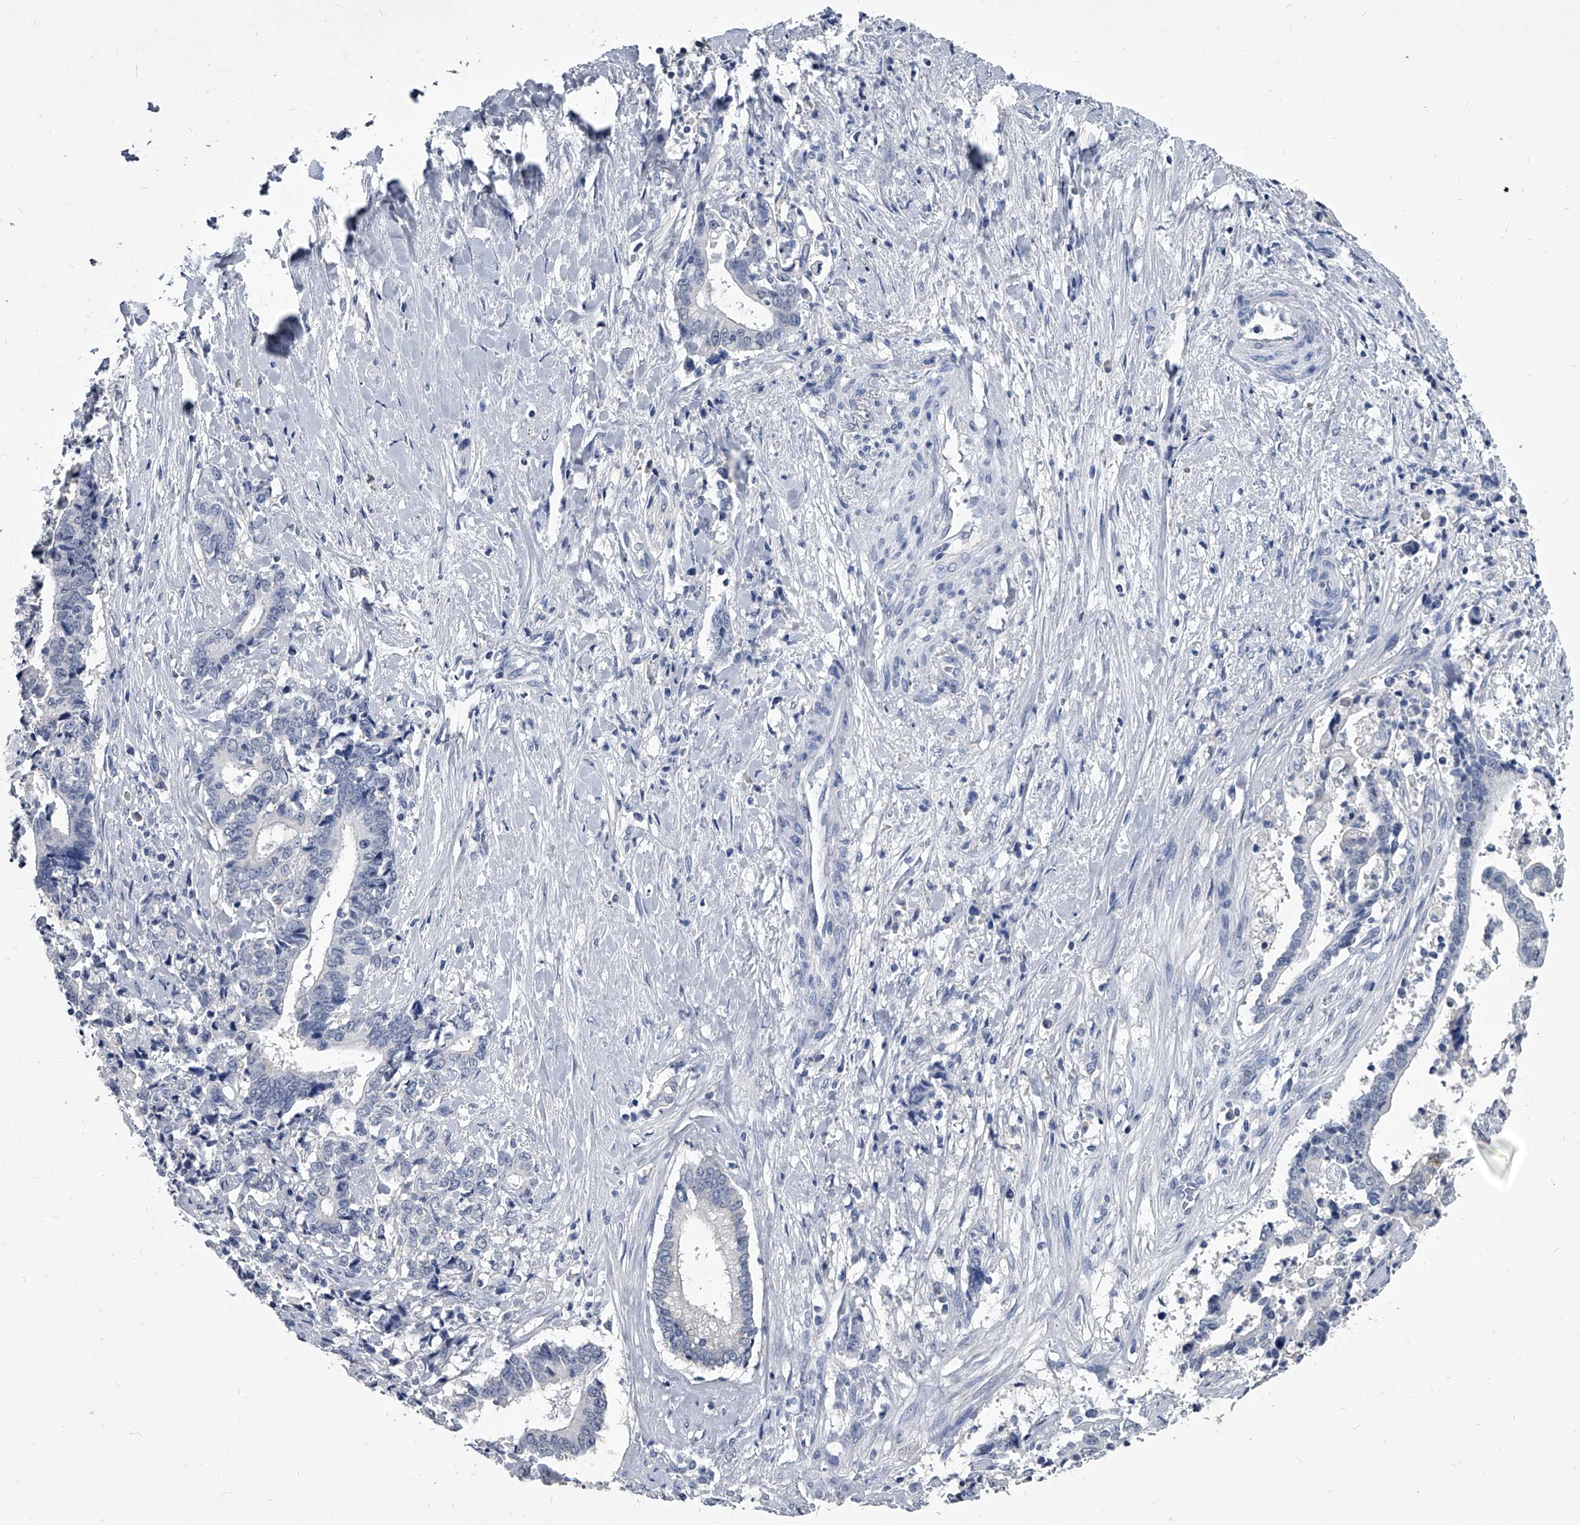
{"staining": {"intensity": "negative", "quantity": "none", "location": "none"}, "tissue": "liver cancer", "cell_type": "Tumor cells", "image_type": "cancer", "snomed": [{"axis": "morphology", "description": "Cholangiocarcinoma"}, {"axis": "topography", "description": "Liver"}], "caption": "High magnification brightfield microscopy of liver cancer stained with DAB (brown) and counterstained with hematoxylin (blue): tumor cells show no significant positivity.", "gene": "BCAS1", "patient": {"sex": "male", "age": 57}}